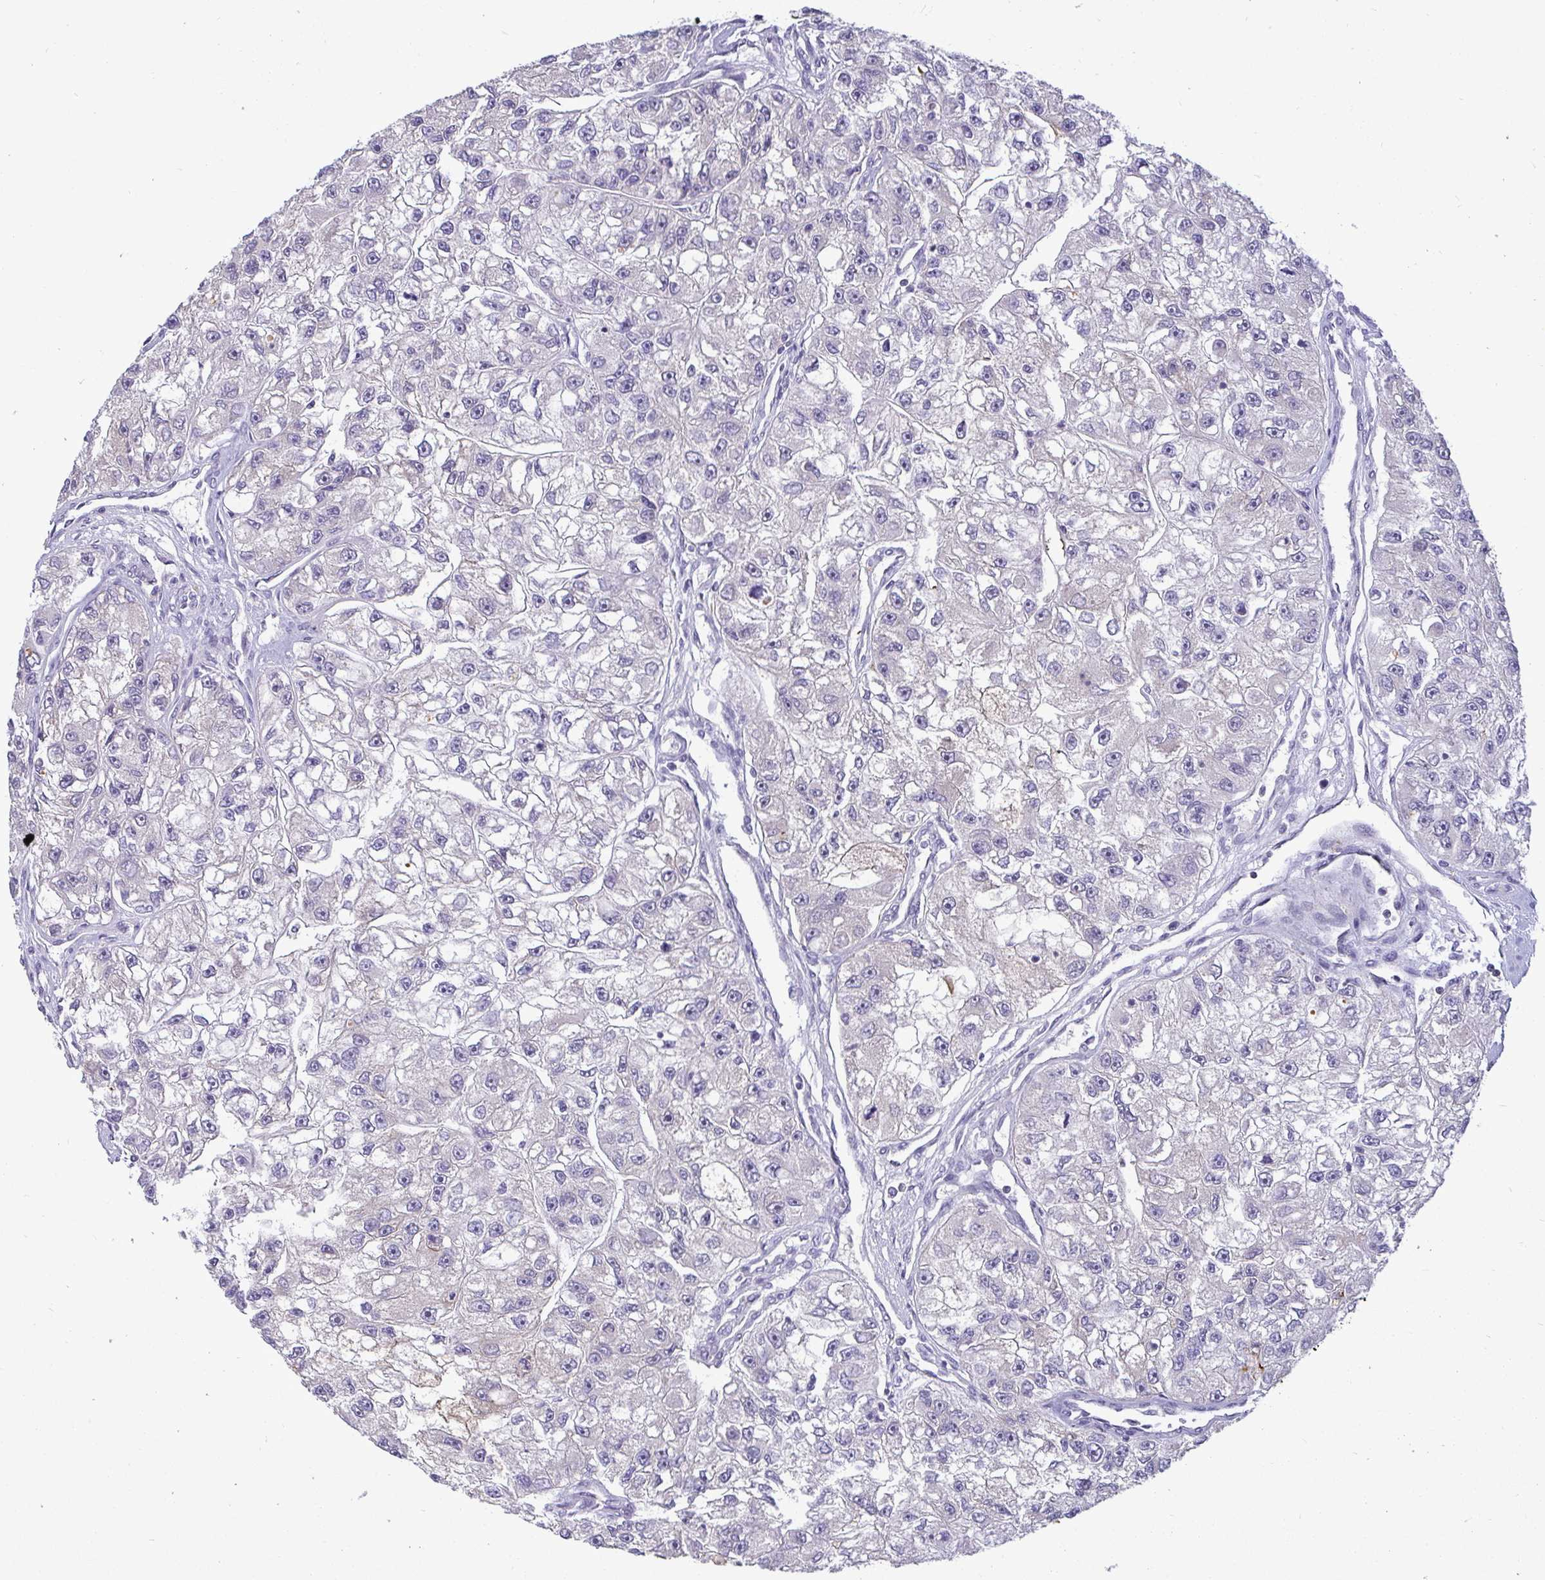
{"staining": {"intensity": "moderate", "quantity": "<25%", "location": "cytoplasmic/membranous"}, "tissue": "renal cancer", "cell_type": "Tumor cells", "image_type": "cancer", "snomed": [{"axis": "morphology", "description": "Adenocarcinoma, NOS"}, {"axis": "topography", "description": "Kidney"}], "caption": "Renal cancer (adenocarcinoma) stained with immunohistochemistry reveals moderate cytoplasmic/membranous positivity in approximately <25% of tumor cells. Nuclei are stained in blue.", "gene": "SRRM4", "patient": {"sex": "male", "age": 63}}